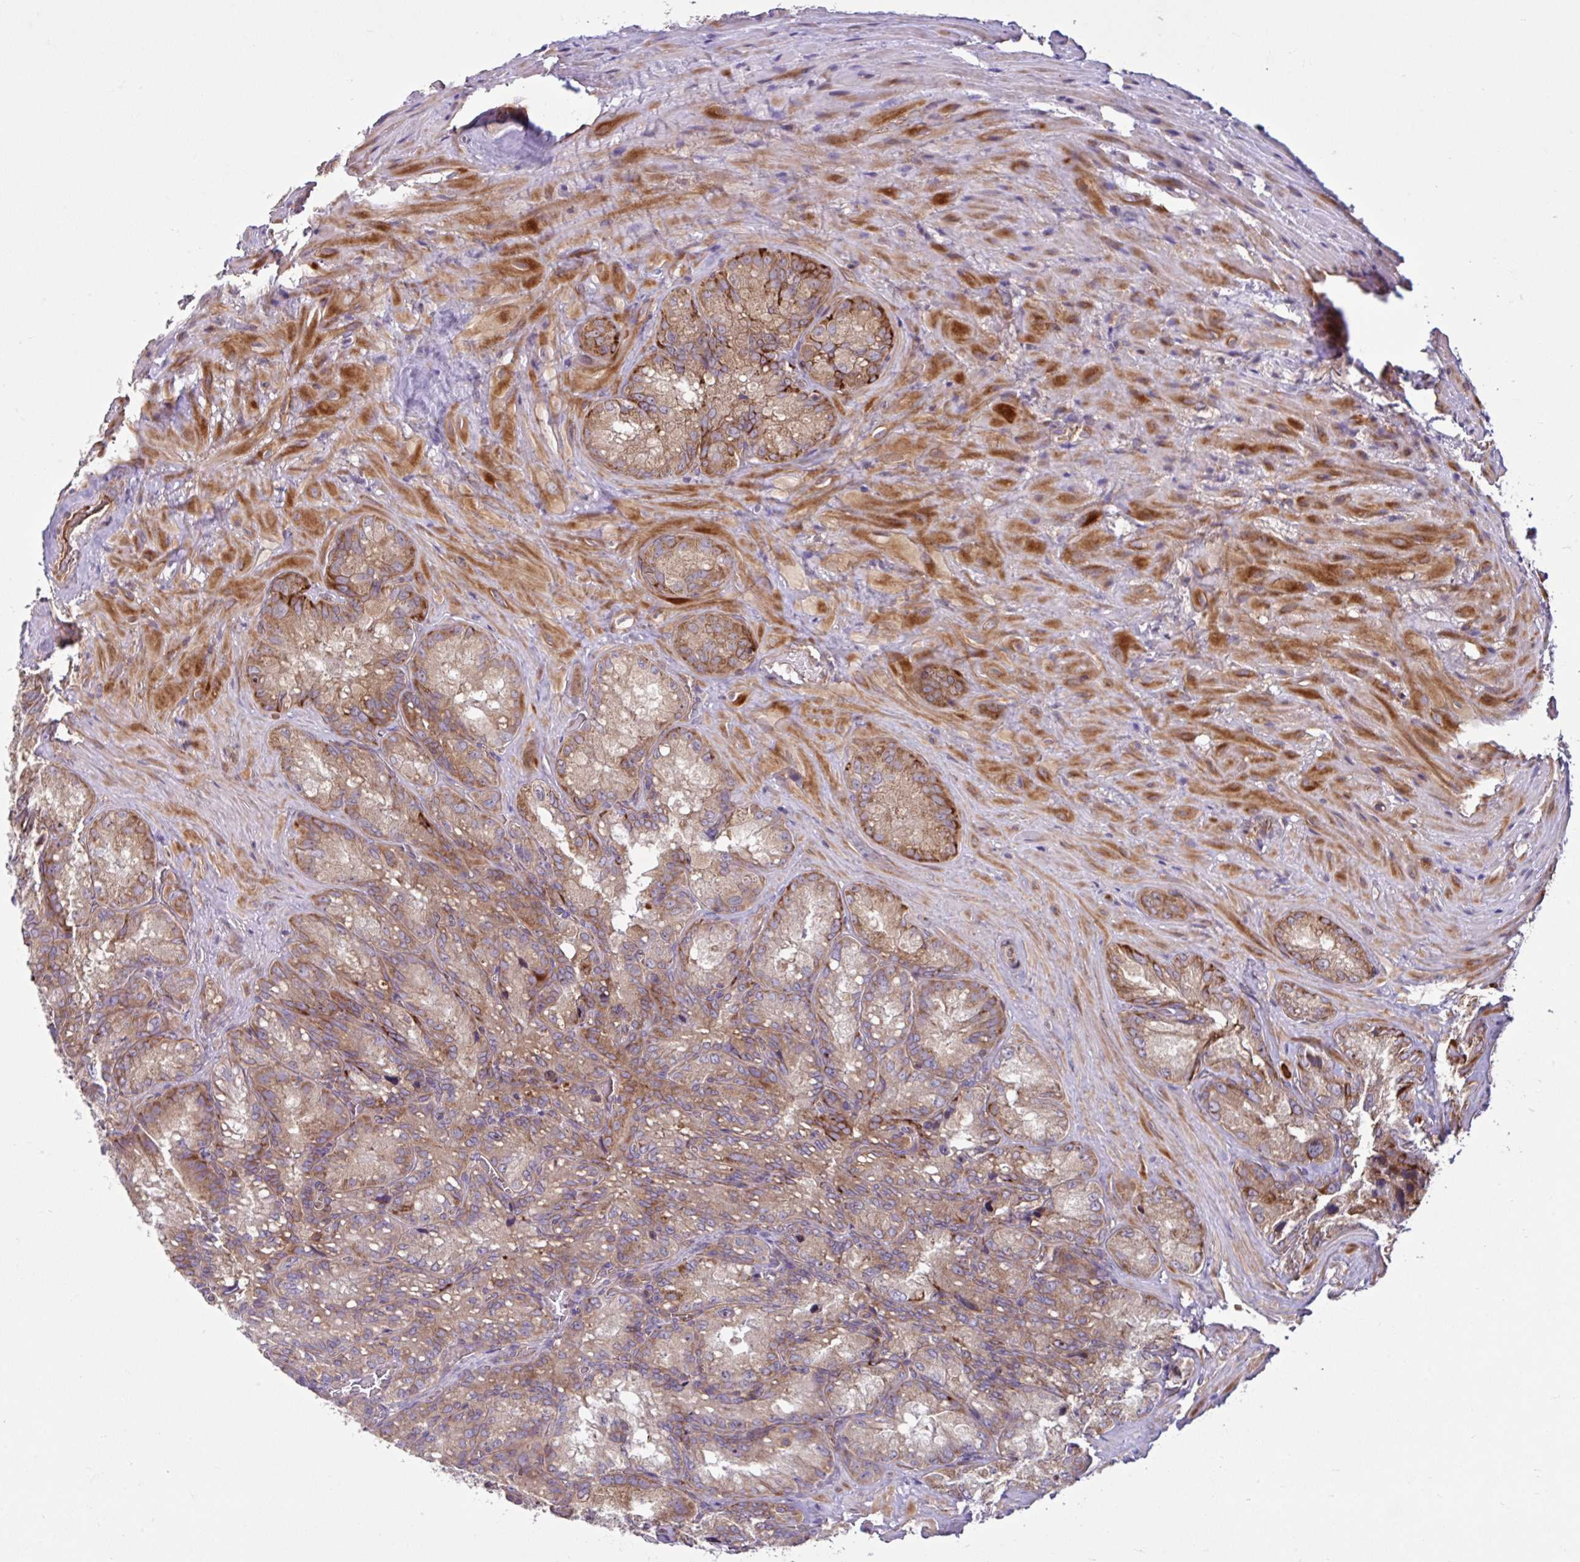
{"staining": {"intensity": "moderate", "quantity": ">75%", "location": "cytoplasmic/membranous"}, "tissue": "seminal vesicle", "cell_type": "Glandular cells", "image_type": "normal", "snomed": [{"axis": "morphology", "description": "Normal tissue, NOS"}, {"axis": "topography", "description": "Seminal veicle"}], "caption": "Immunohistochemistry (IHC) of unremarkable human seminal vesicle shows medium levels of moderate cytoplasmic/membranous positivity in approximately >75% of glandular cells.", "gene": "NTPCR", "patient": {"sex": "male", "age": 47}}